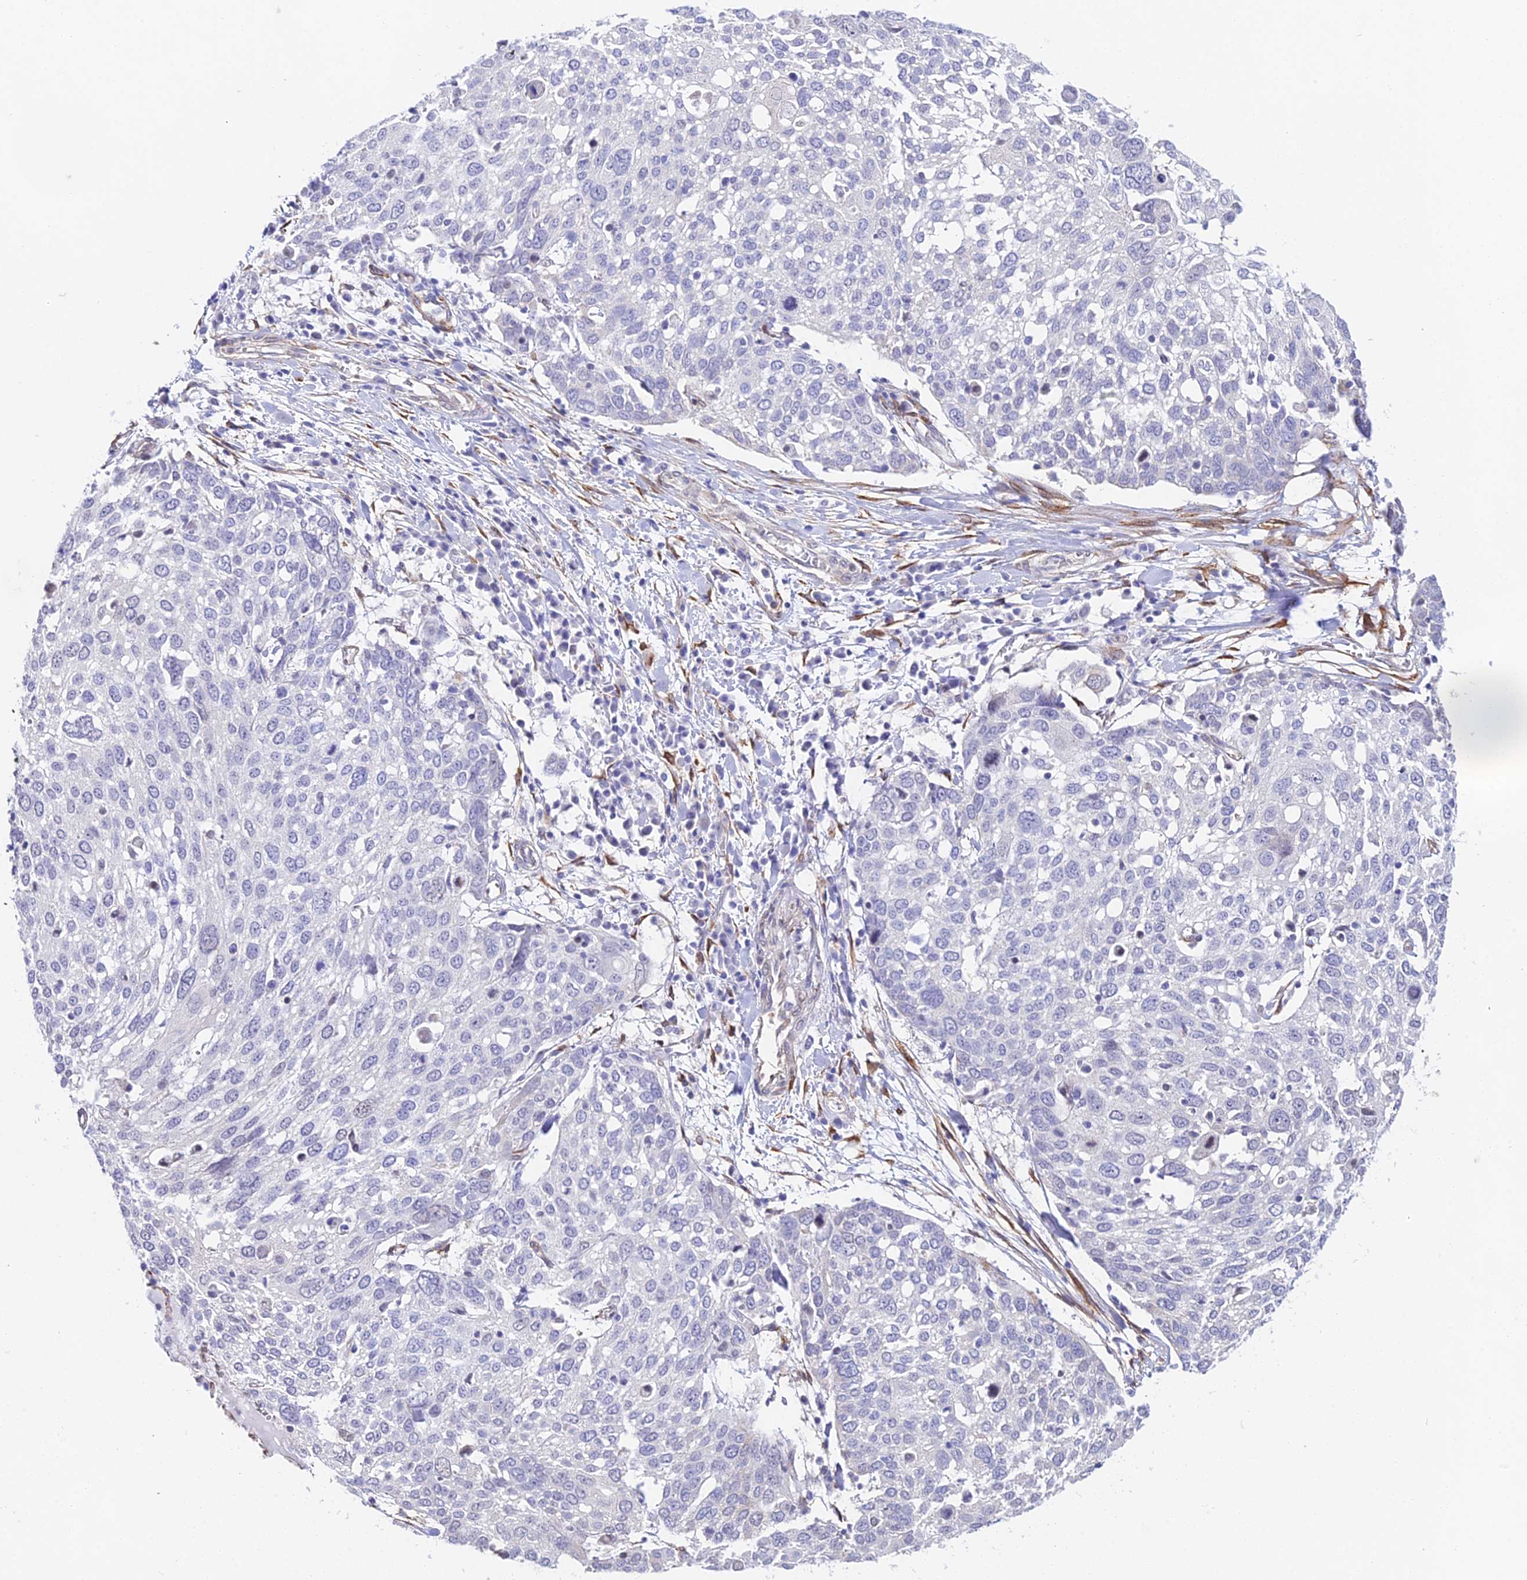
{"staining": {"intensity": "negative", "quantity": "none", "location": "none"}, "tissue": "lung cancer", "cell_type": "Tumor cells", "image_type": "cancer", "snomed": [{"axis": "morphology", "description": "Squamous cell carcinoma, NOS"}, {"axis": "topography", "description": "Lung"}], "caption": "Tumor cells show no significant staining in lung cancer (squamous cell carcinoma).", "gene": "MXRA7", "patient": {"sex": "male", "age": 65}}